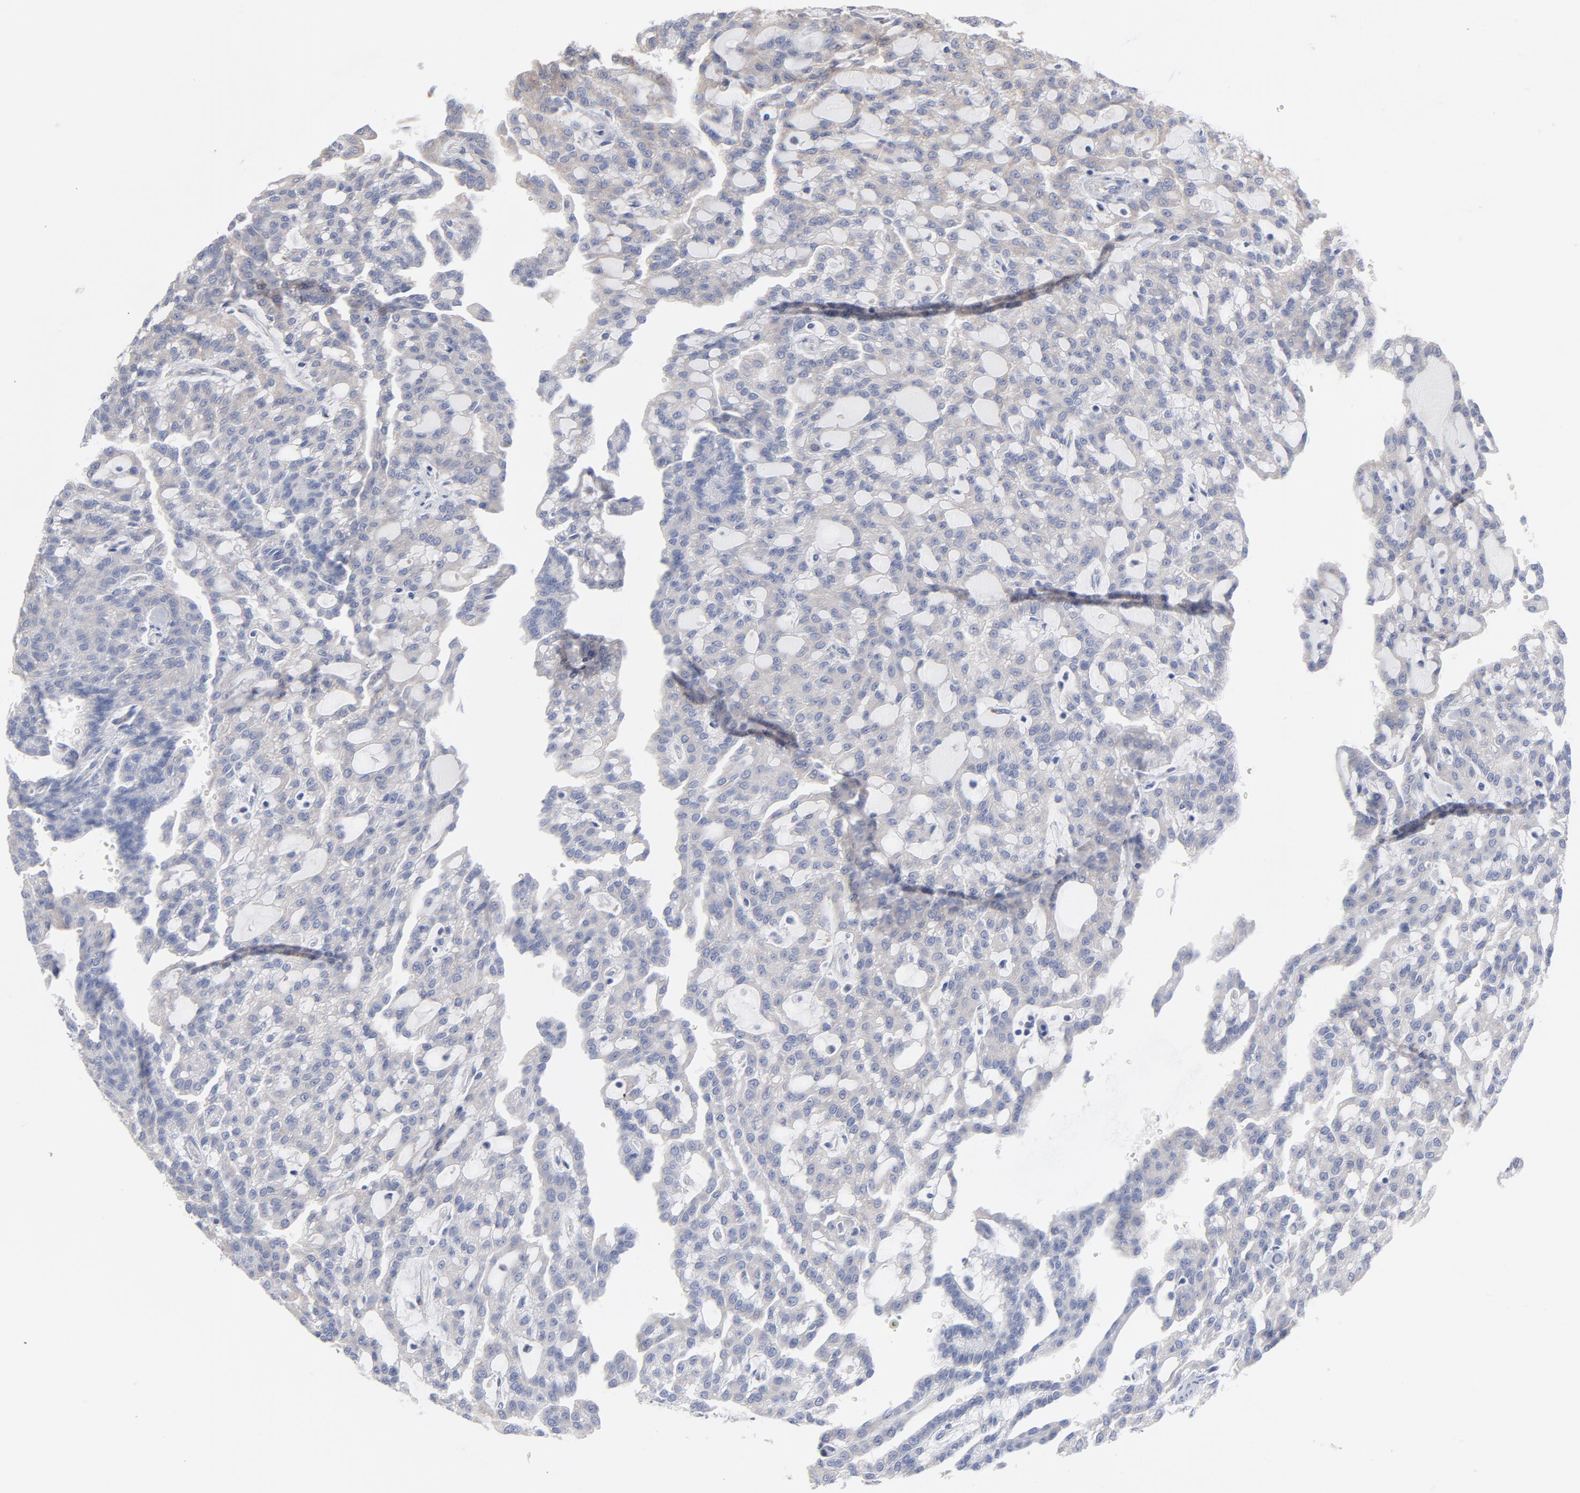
{"staining": {"intensity": "weak", "quantity": "<25%", "location": "cytoplasmic/membranous"}, "tissue": "renal cancer", "cell_type": "Tumor cells", "image_type": "cancer", "snomed": [{"axis": "morphology", "description": "Adenocarcinoma, NOS"}, {"axis": "topography", "description": "Kidney"}], "caption": "This is a micrograph of immunohistochemistry staining of renal cancer (adenocarcinoma), which shows no staining in tumor cells.", "gene": "CPE", "patient": {"sex": "male", "age": 63}}